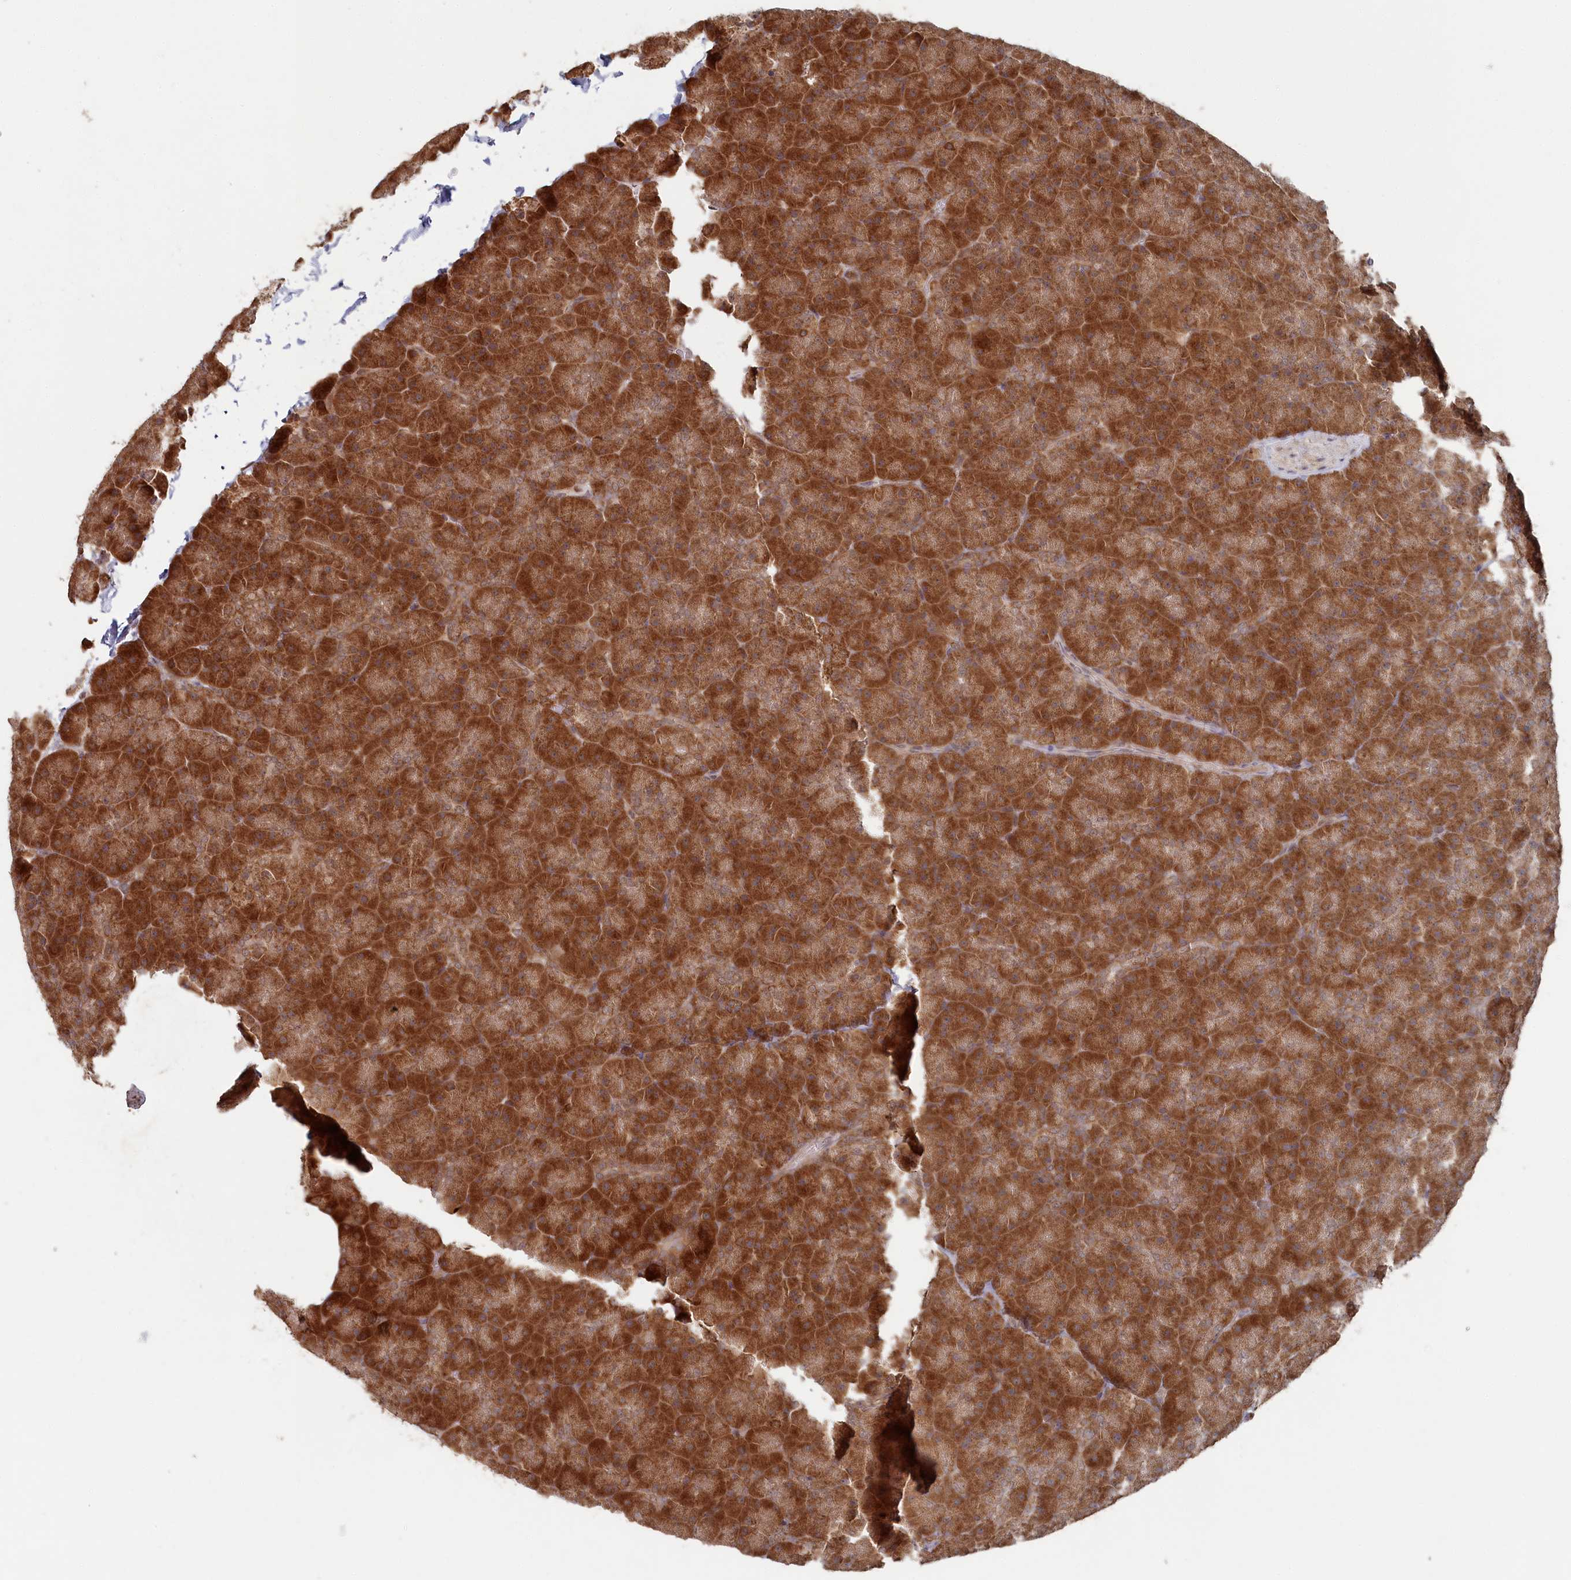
{"staining": {"intensity": "strong", "quantity": ">75%", "location": "cytoplasmic/membranous"}, "tissue": "pancreas", "cell_type": "Exocrine glandular cells", "image_type": "normal", "snomed": [{"axis": "morphology", "description": "Normal tissue, NOS"}, {"axis": "topography", "description": "Pancreas"}], "caption": "Protein expression analysis of benign pancreas exhibits strong cytoplasmic/membranous expression in about >75% of exocrine glandular cells. The protein is shown in brown color, while the nuclei are stained blue.", "gene": "WAPL", "patient": {"sex": "male", "age": 36}}